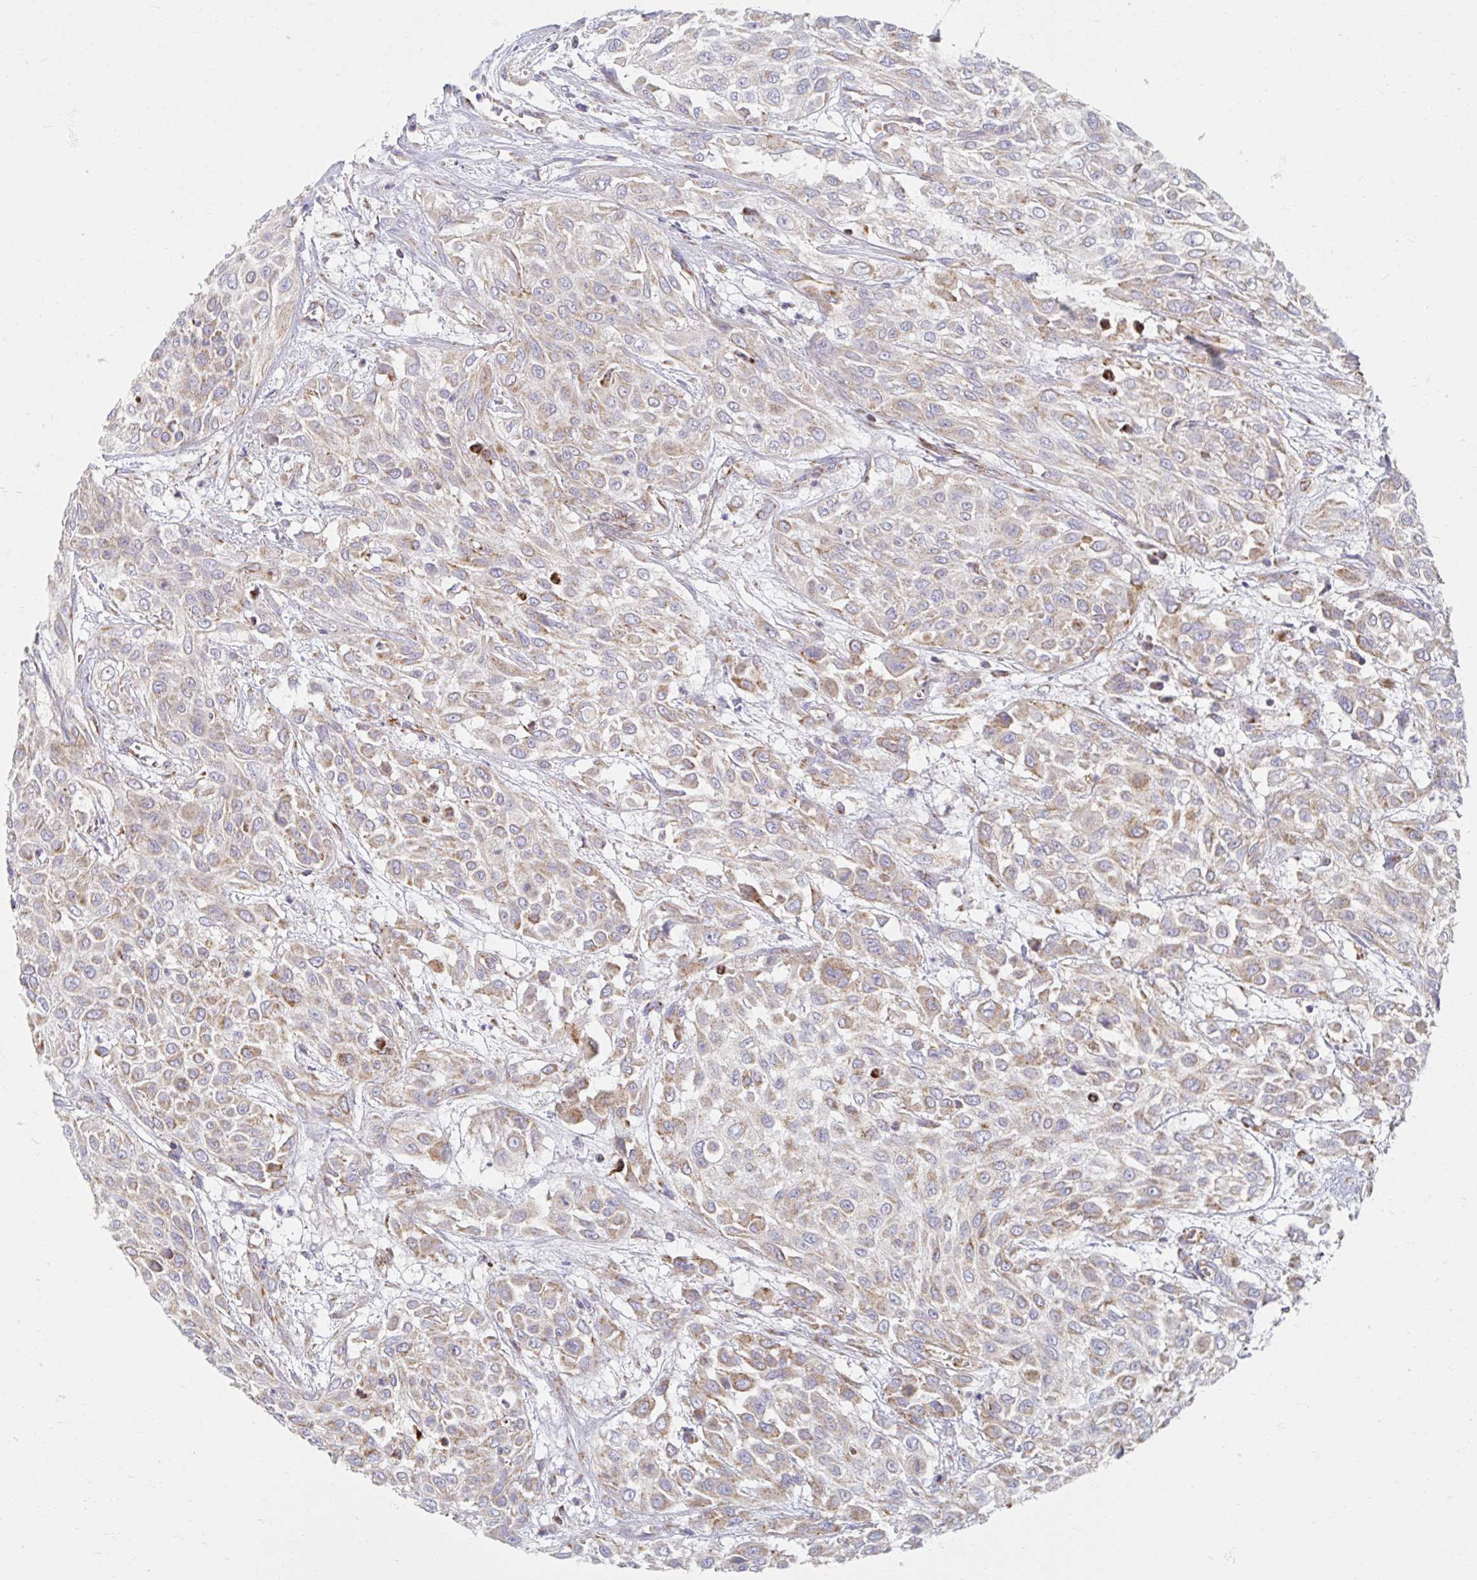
{"staining": {"intensity": "moderate", "quantity": "25%-75%", "location": "cytoplasmic/membranous"}, "tissue": "urothelial cancer", "cell_type": "Tumor cells", "image_type": "cancer", "snomed": [{"axis": "morphology", "description": "Urothelial carcinoma, High grade"}, {"axis": "topography", "description": "Urinary bladder"}], "caption": "Protein staining by immunohistochemistry exhibits moderate cytoplasmic/membranous staining in about 25%-75% of tumor cells in urothelial carcinoma (high-grade).", "gene": "MAVS", "patient": {"sex": "male", "age": 57}}